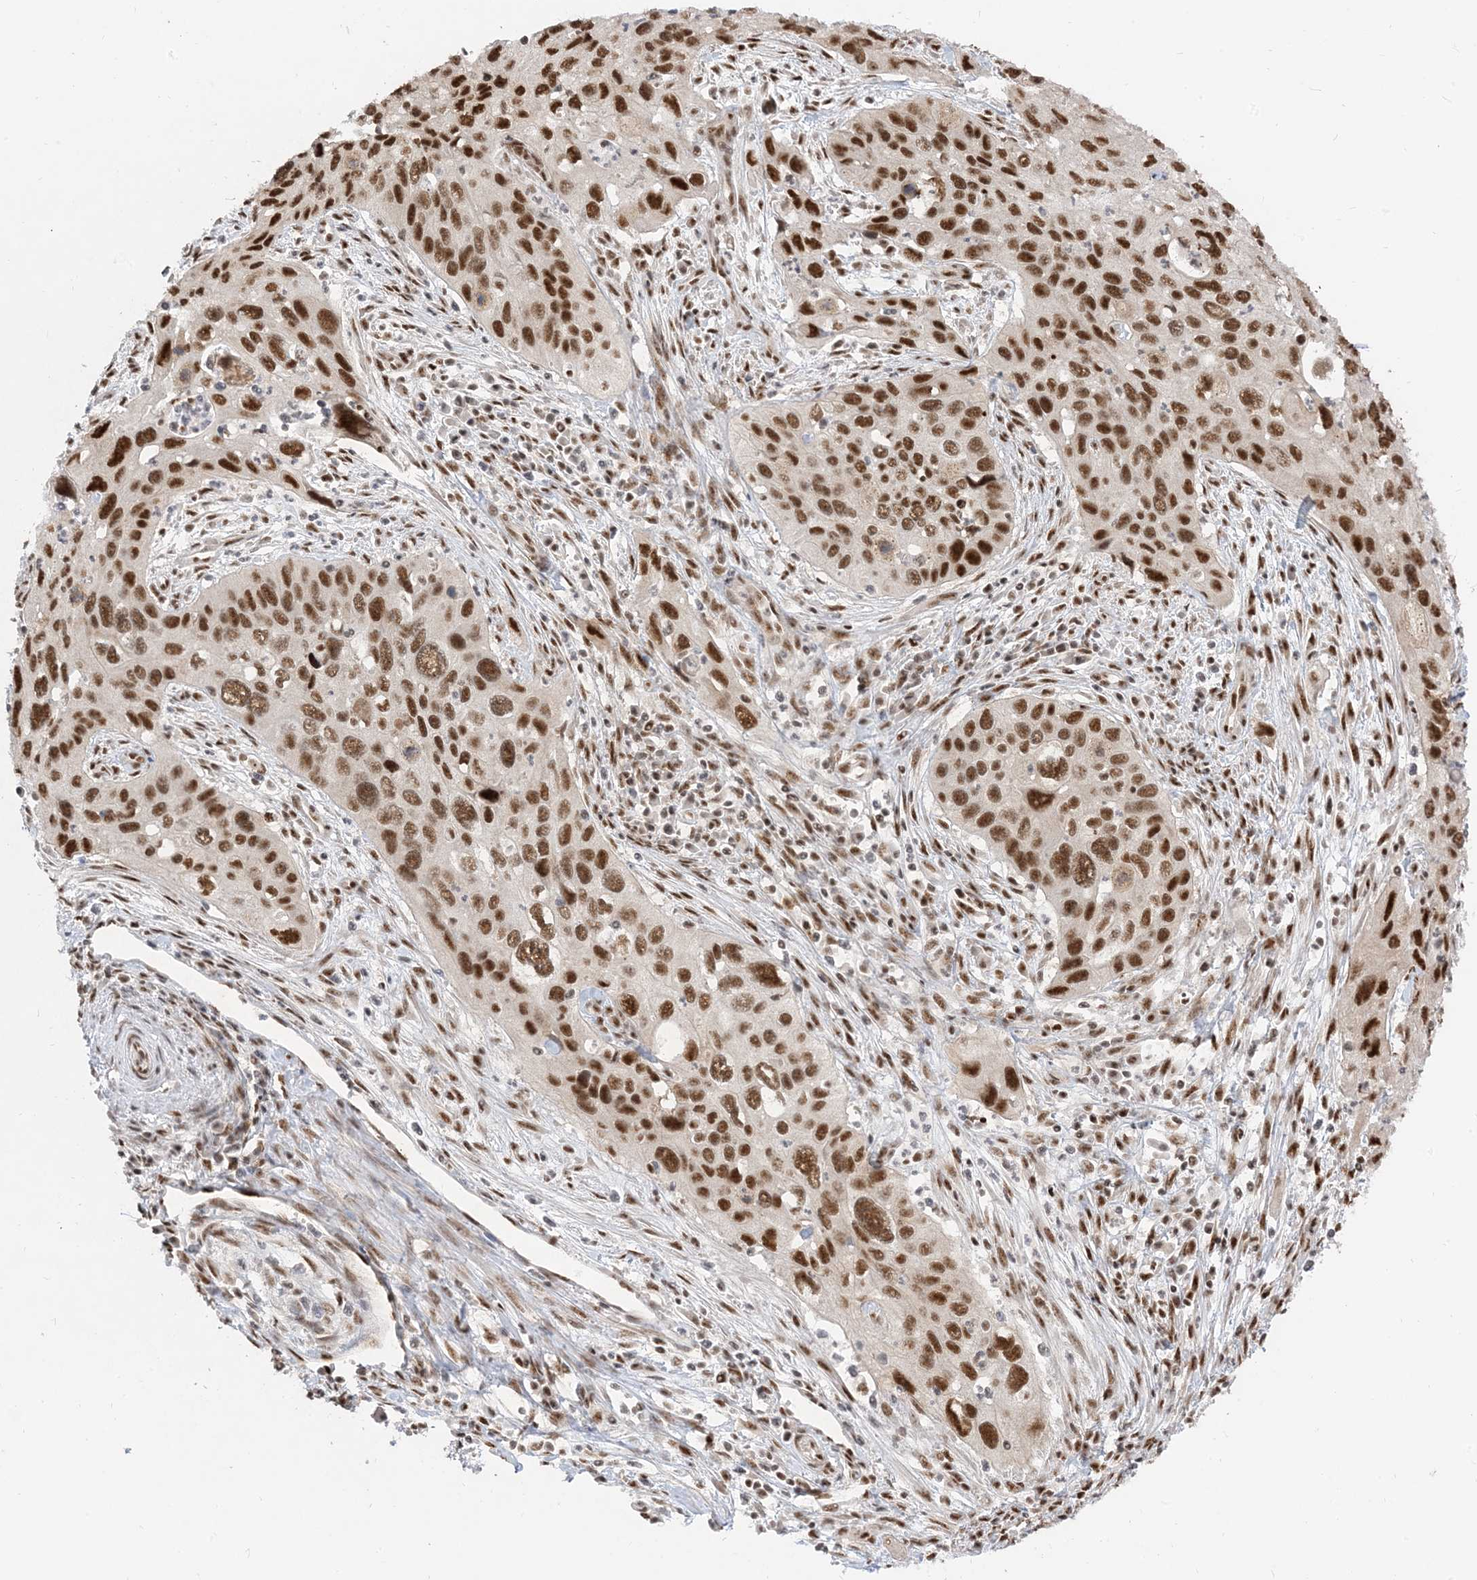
{"staining": {"intensity": "strong", "quantity": ">75%", "location": "nuclear"}, "tissue": "cervical cancer", "cell_type": "Tumor cells", "image_type": "cancer", "snomed": [{"axis": "morphology", "description": "Squamous cell carcinoma, NOS"}, {"axis": "topography", "description": "Cervix"}], "caption": "Brown immunohistochemical staining in cervical cancer (squamous cell carcinoma) demonstrates strong nuclear staining in approximately >75% of tumor cells.", "gene": "ARGLU1", "patient": {"sex": "female", "age": 55}}